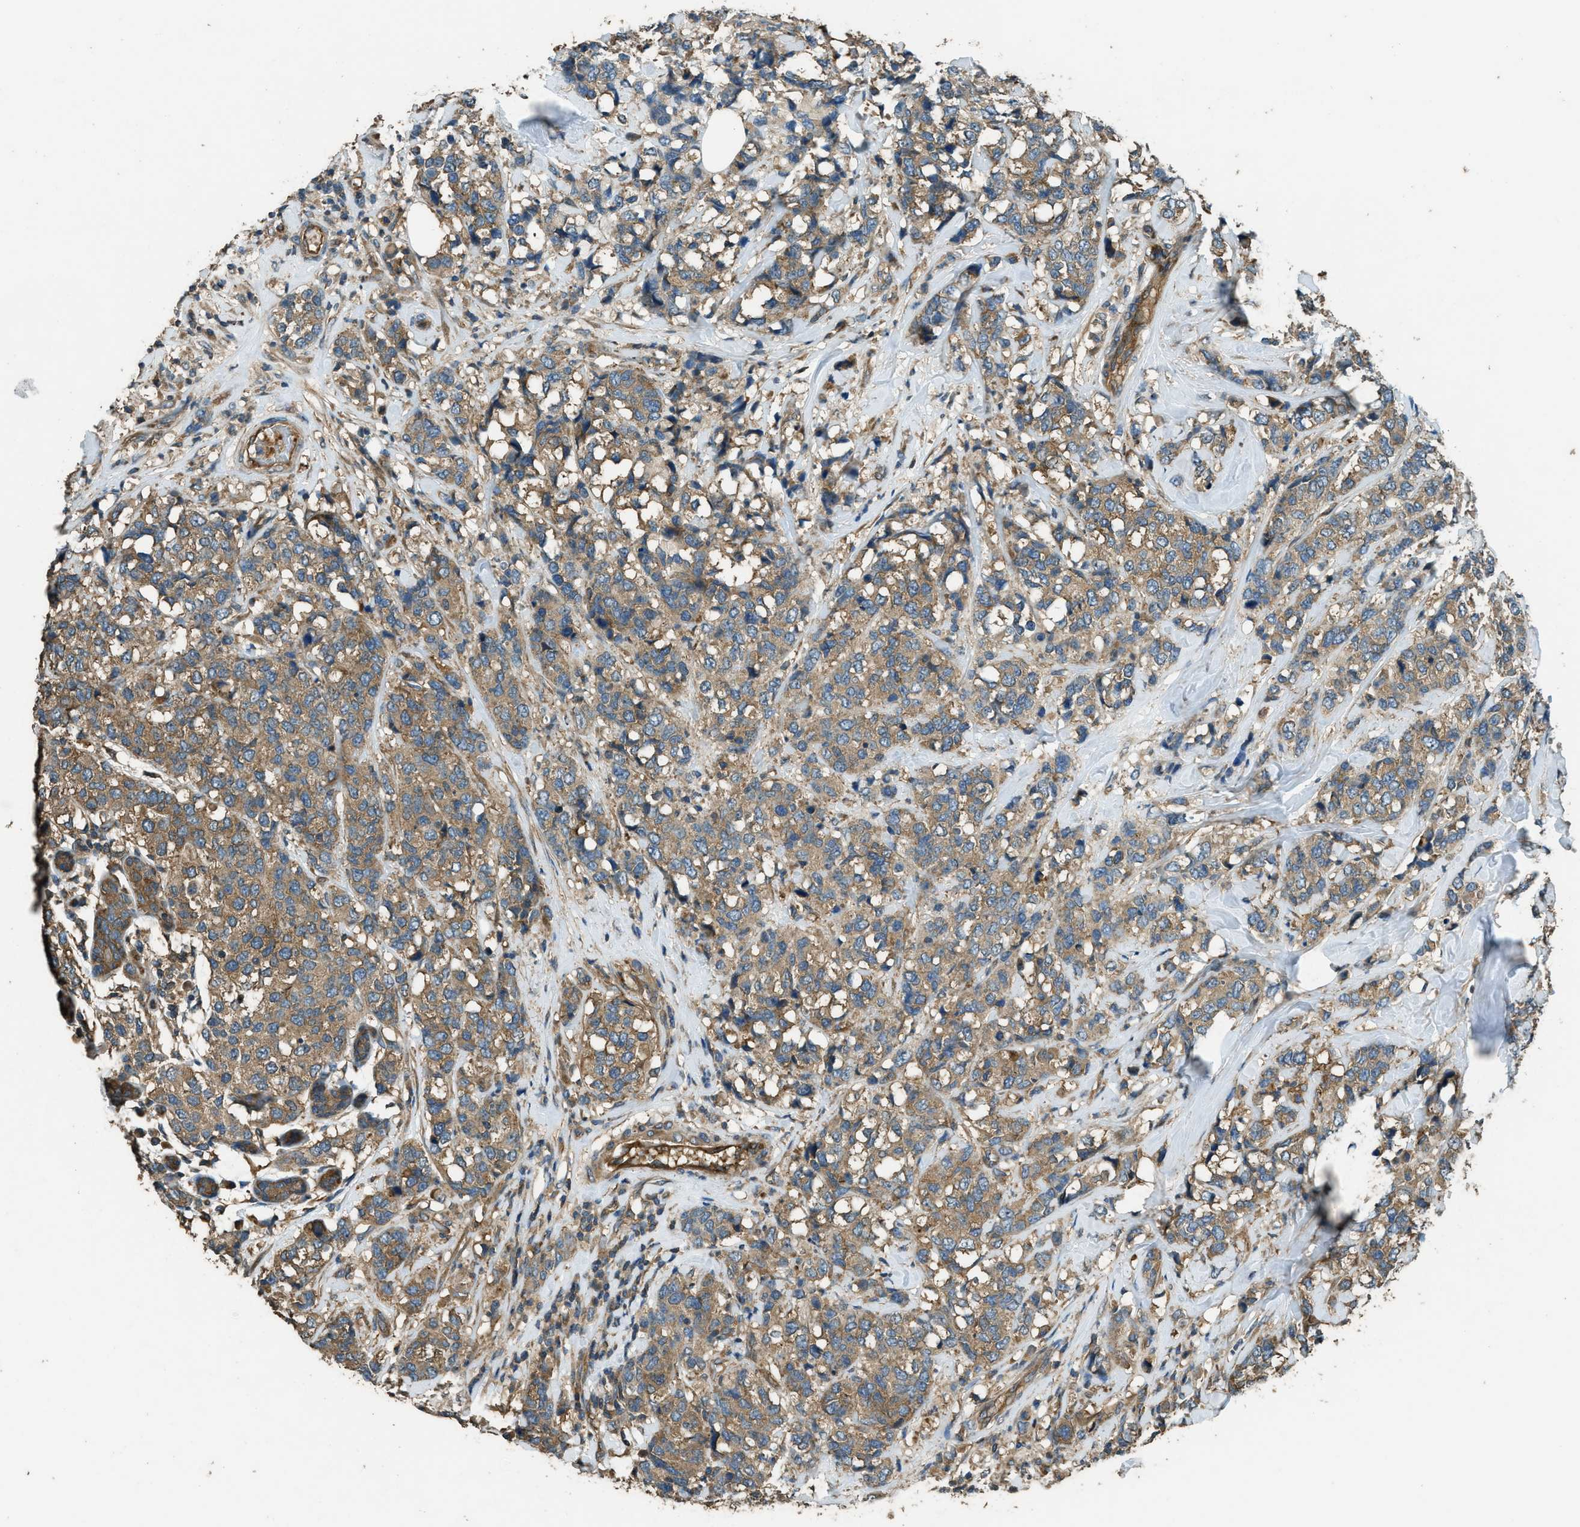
{"staining": {"intensity": "moderate", "quantity": ">75%", "location": "cytoplasmic/membranous"}, "tissue": "breast cancer", "cell_type": "Tumor cells", "image_type": "cancer", "snomed": [{"axis": "morphology", "description": "Lobular carcinoma"}, {"axis": "topography", "description": "Breast"}], "caption": "An image of human lobular carcinoma (breast) stained for a protein reveals moderate cytoplasmic/membranous brown staining in tumor cells.", "gene": "MARS1", "patient": {"sex": "female", "age": 59}}